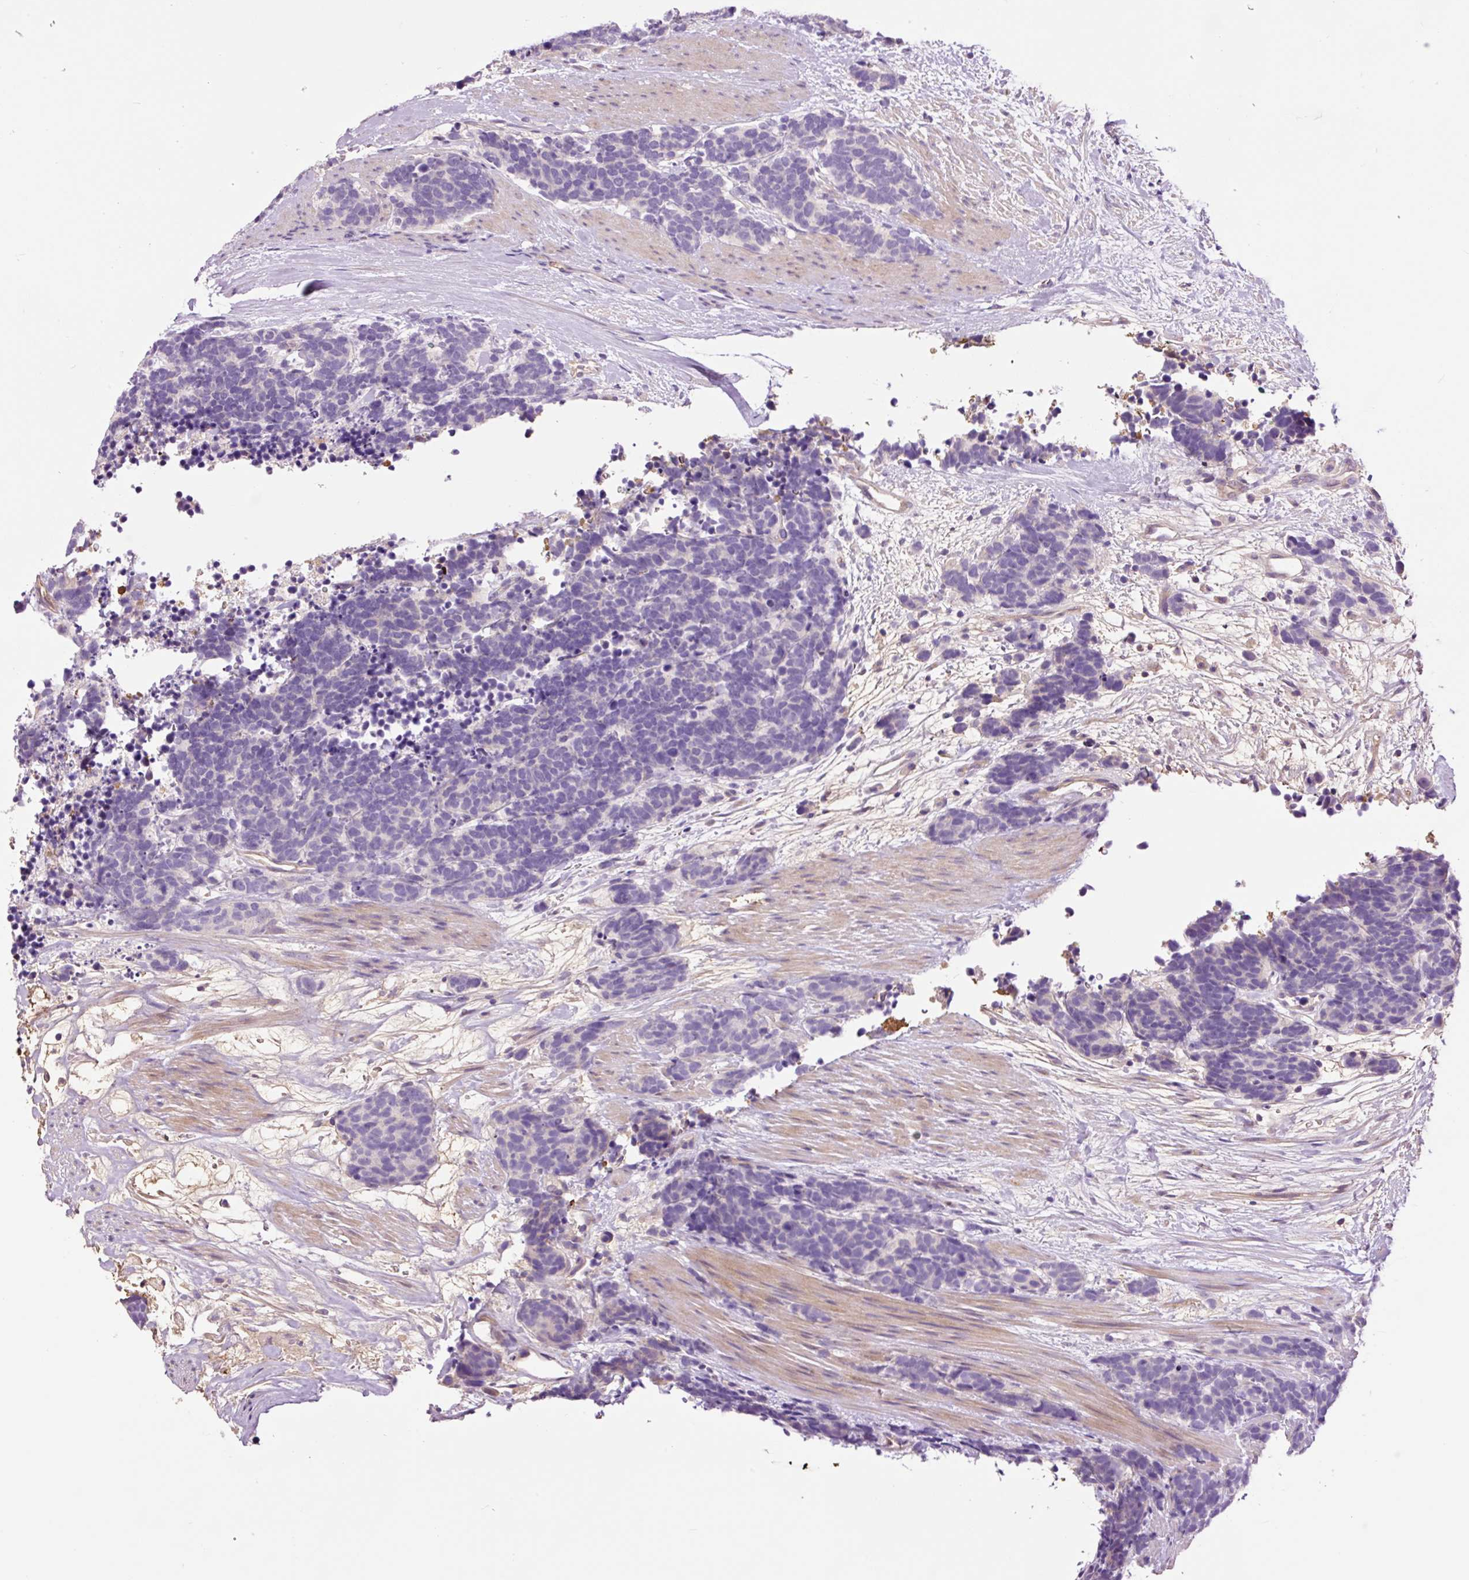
{"staining": {"intensity": "negative", "quantity": "none", "location": "none"}, "tissue": "carcinoid", "cell_type": "Tumor cells", "image_type": "cancer", "snomed": [{"axis": "morphology", "description": "Carcinoma, NOS"}, {"axis": "morphology", "description": "Carcinoid, malignant, NOS"}, {"axis": "topography", "description": "Prostate"}], "caption": "An immunohistochemistry (IHC) histopathology image of carcinoma is shown. There is no staining in tumor cells of carcinoma. The staining is performed using DAB brown chromogen with nuclei counter-stained in using hematoxylin.", "gene": "TMEM235", "patient": {"sex": "male", "age": 57}}